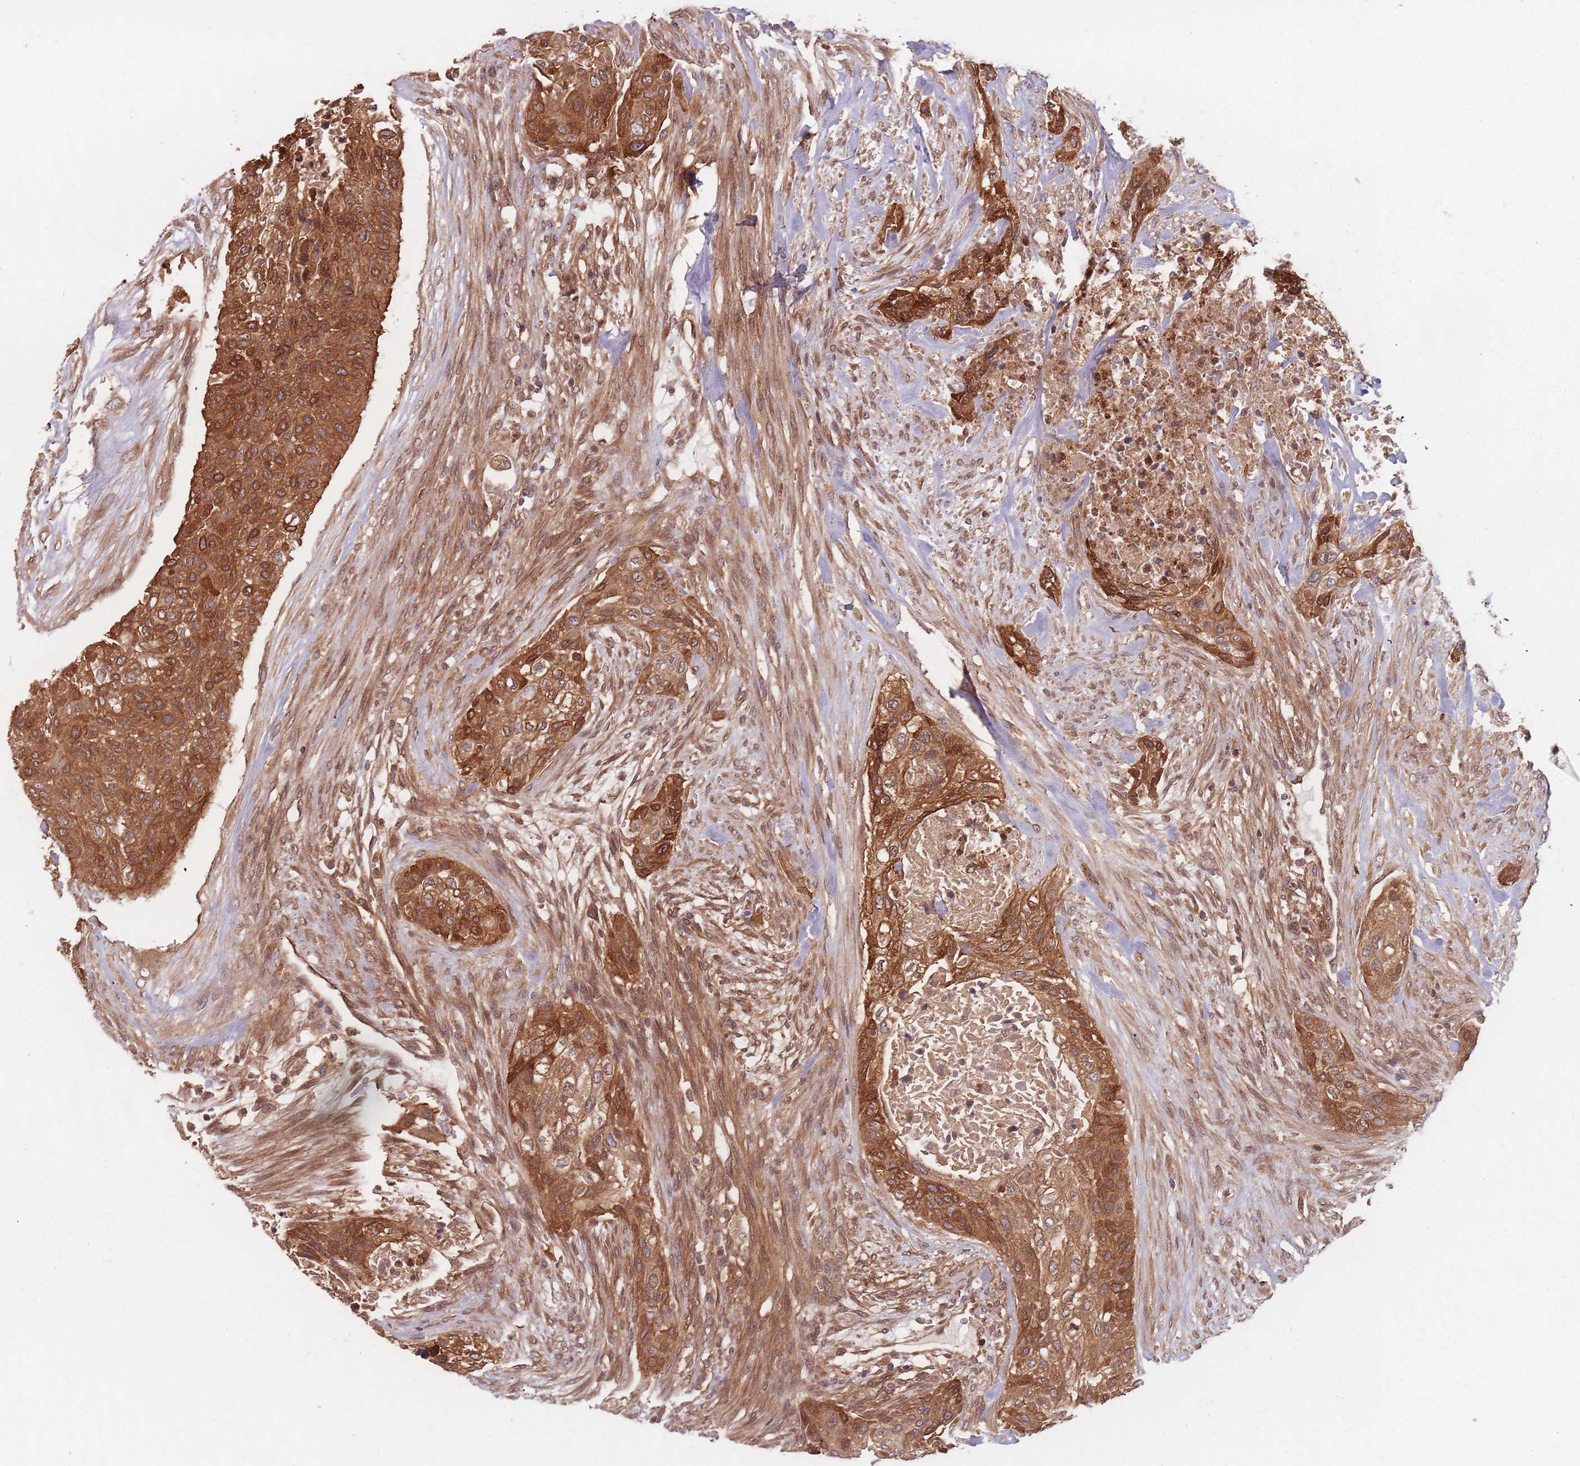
{"staining": {"intensity": "strong", "quantity": ">75%", "location": "cytoplasmic/membranous"}, "tissue": "urothelial cancer", "cell_type": "Tumor cells", "image_type": "cancer", "snomed": [{"axis": "morphology", "description": "Urothelial carcinoma, High grade"}, {"axis": "topography", "description": "Urinary bladder"}], "caption": "This micrograph displays IHC staining of urothelial cancer, with high strong cytoplasmic/membranous expression in approximately >75% of tumor cells.", "gene": "C3orf14", "patient": {"sex": "male", "age": 35}}